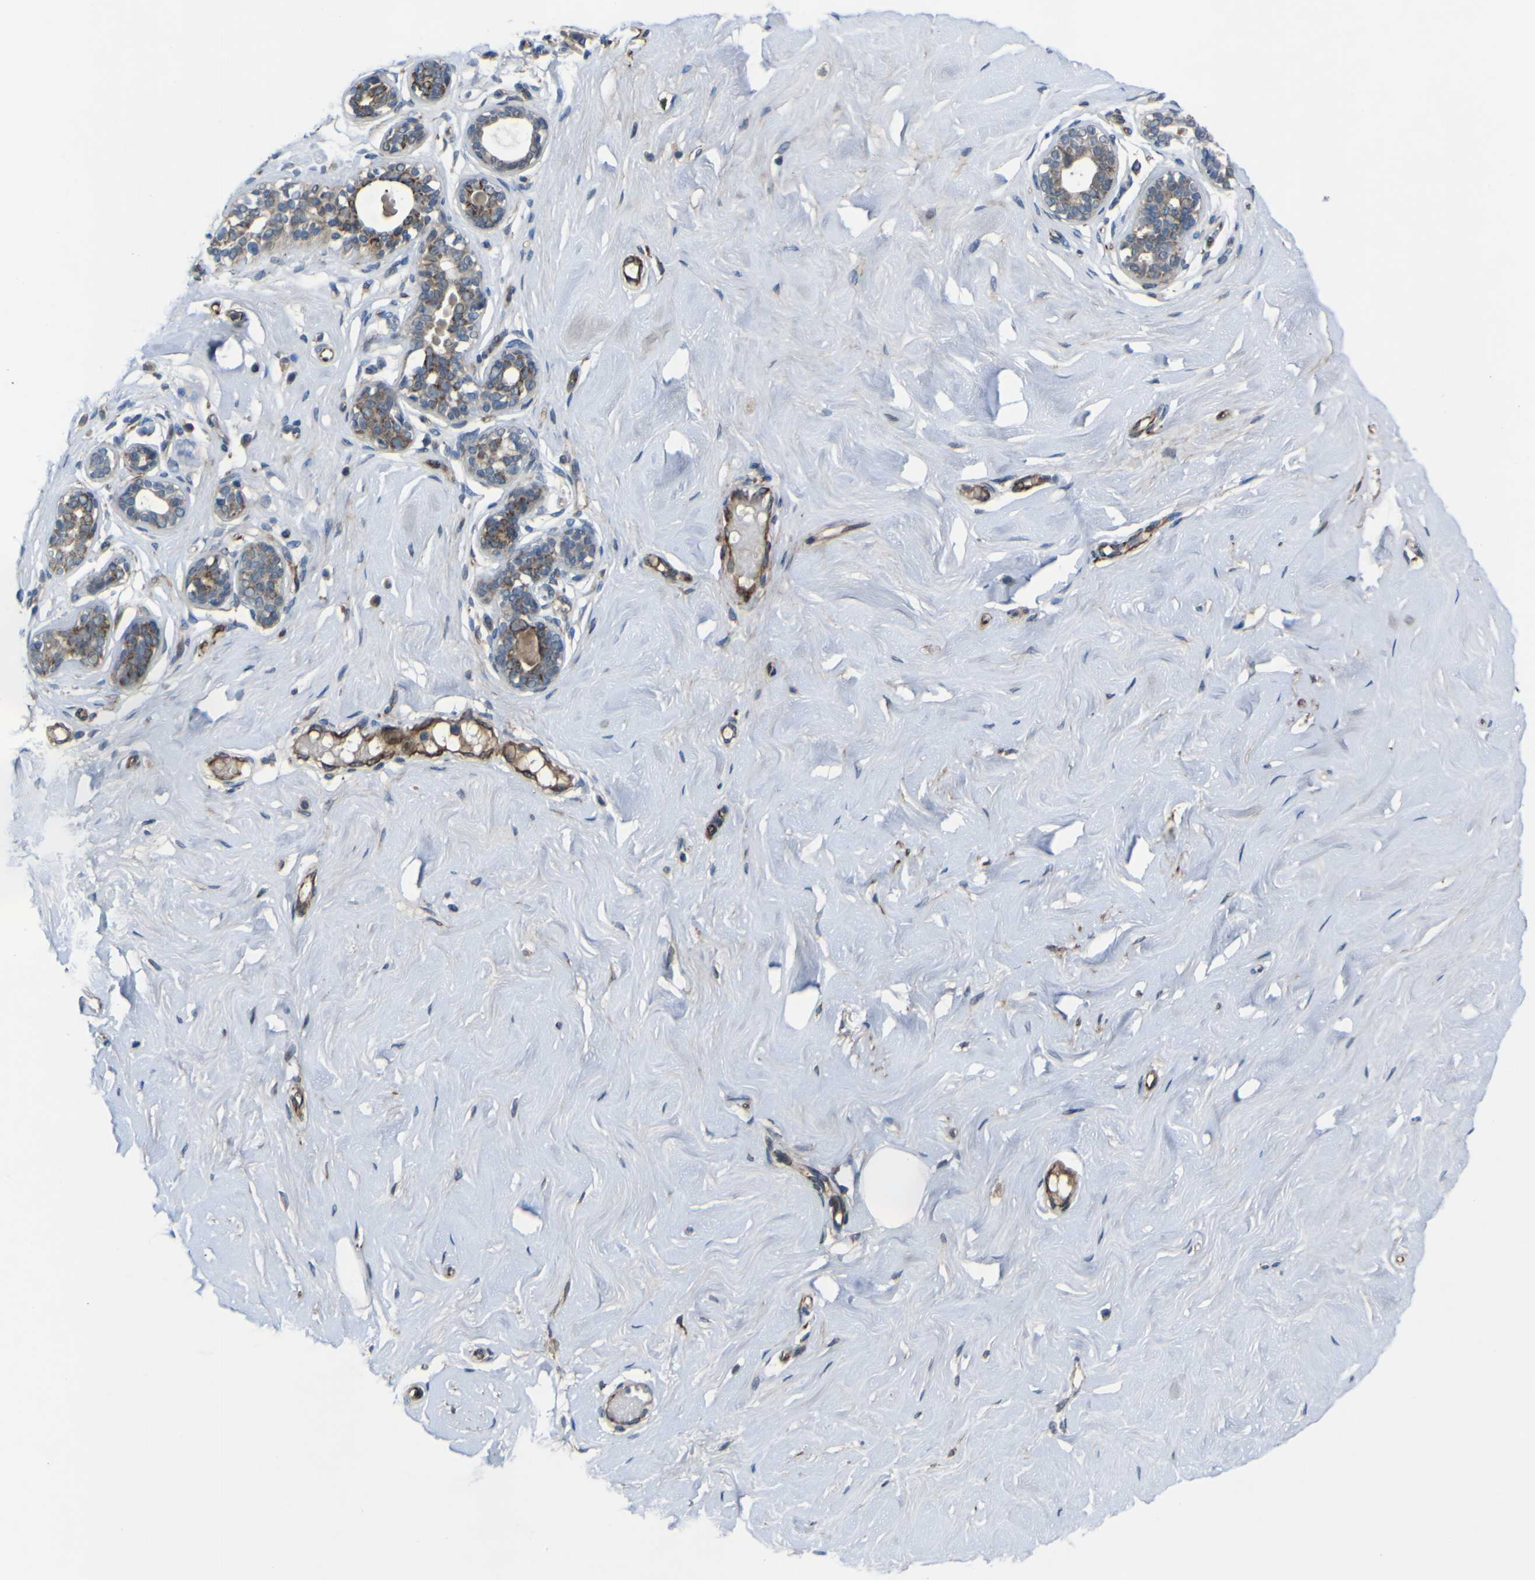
{"staining": {"intensity": "moderate", "quantity": "25%-75%", "location": "cytoplasmic/membranous"}, "tissue": "breast", "cell_type": "Adipocytes", "image_type": "normal", "snomed": [{"axis": "morphology", "description": "Normal tissue, NOS"}, {"axis": "topography", "description": "Breast"}], "caption": "The immunohistochemical stain labels moderate cytoplasmic/membranous expression in adipocytes of unremarkable breast.", "gene": "GPLD1", "patient": {"sex": "female", "age": 23}}